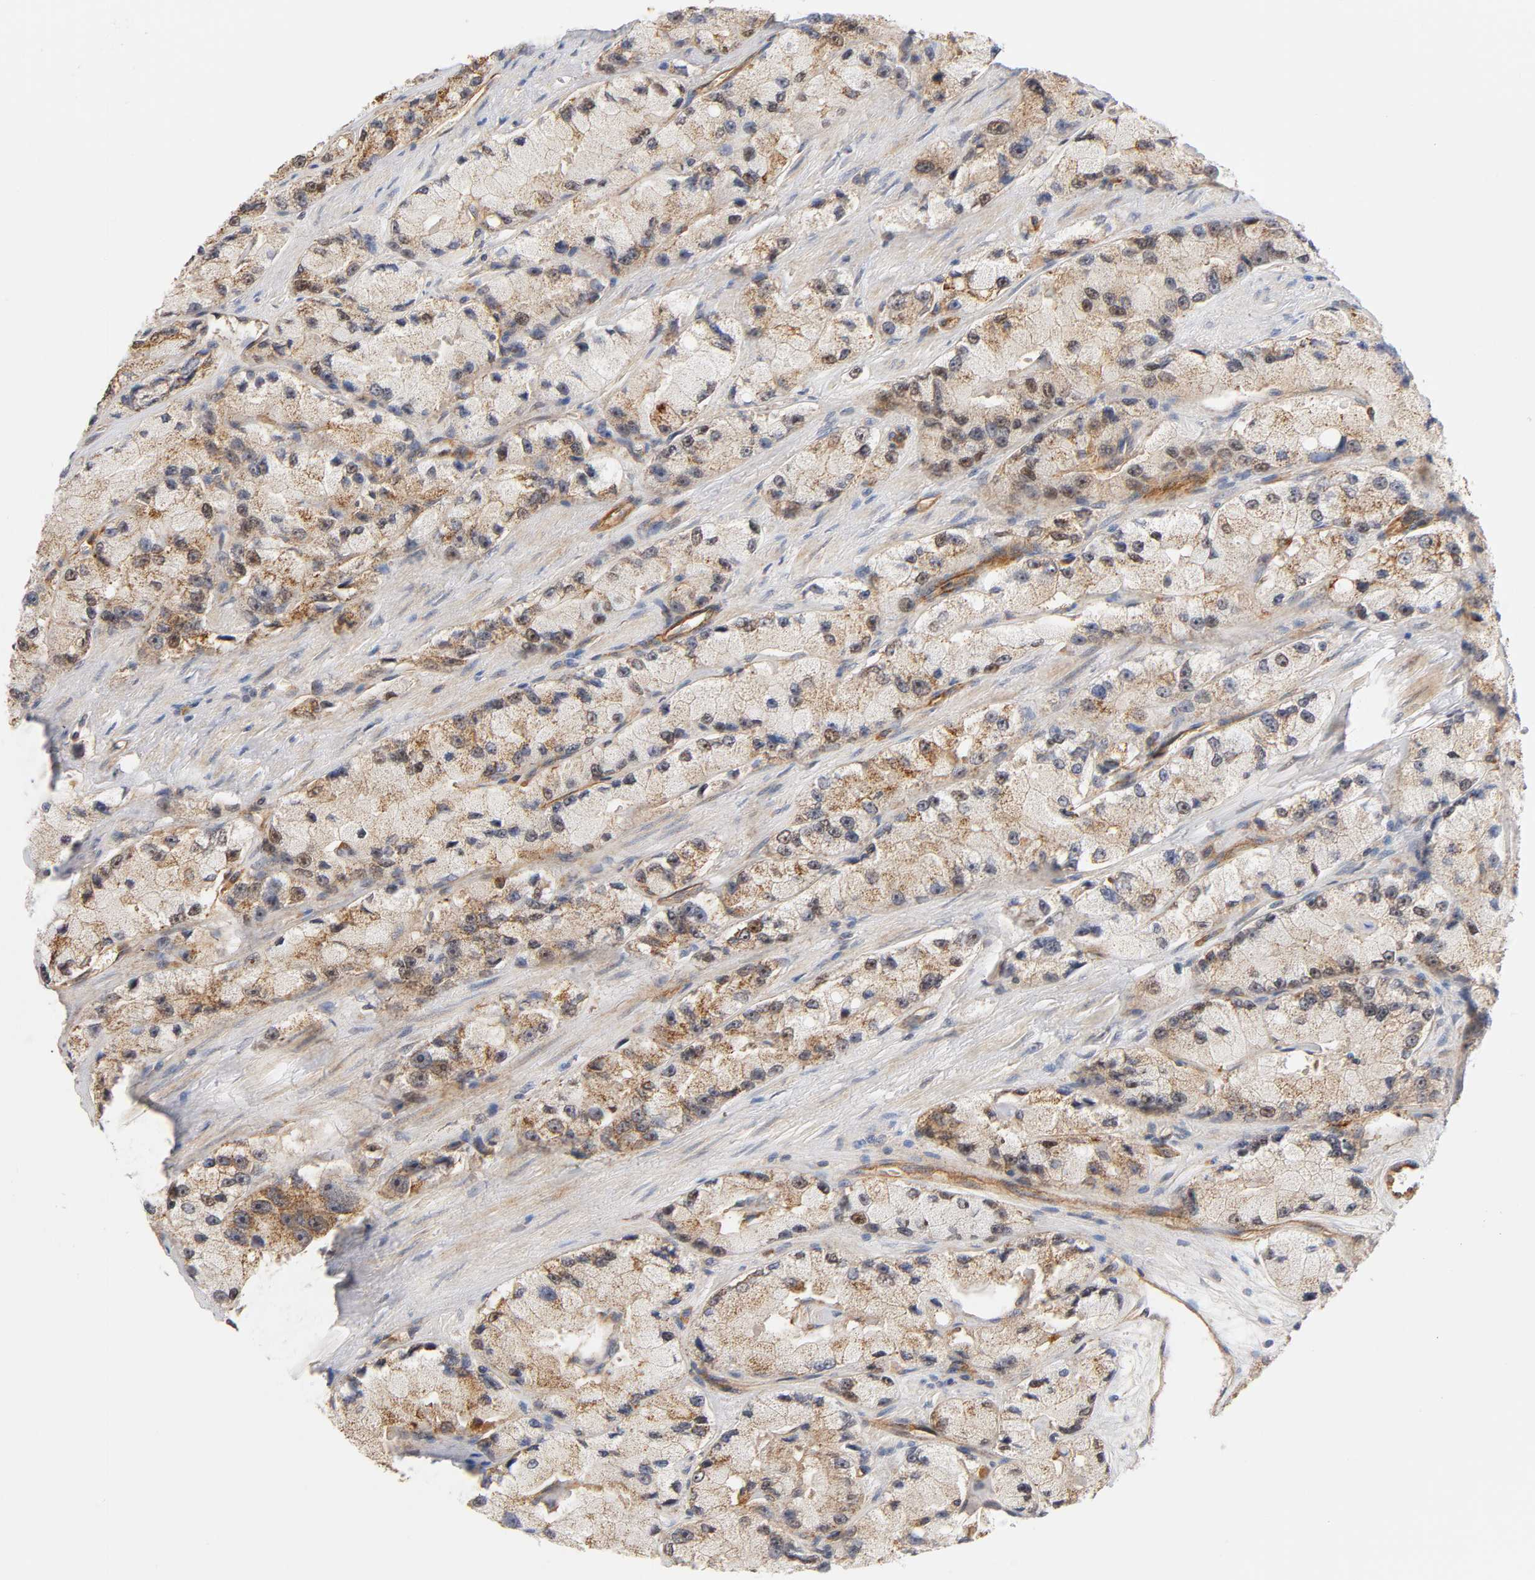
{"staining": {"intensity": "moderate", "quantity": ">75%", "location": "cytoplasmic/membranous"}, "tissue": "prostate cancer", "cell_type": "Tumor cells", "image_type": "cancer", "snomed": [{"axis": "morphology", "description": "Adenocarcinoma, High grade"}, {"axis": "topography", "description": "Prostate"}], "caption": "High-grade adenocarcinoma (prostate) tissue displays moderate cytoplasmic/membranous expression in about >75% of tumor cells (DAB (3,3'-diaminobenzidine) = brown stain, brightfield microscopy at high magnification).", "gene": "PLD1", "patient": {"sex": "male", "age": 58}}